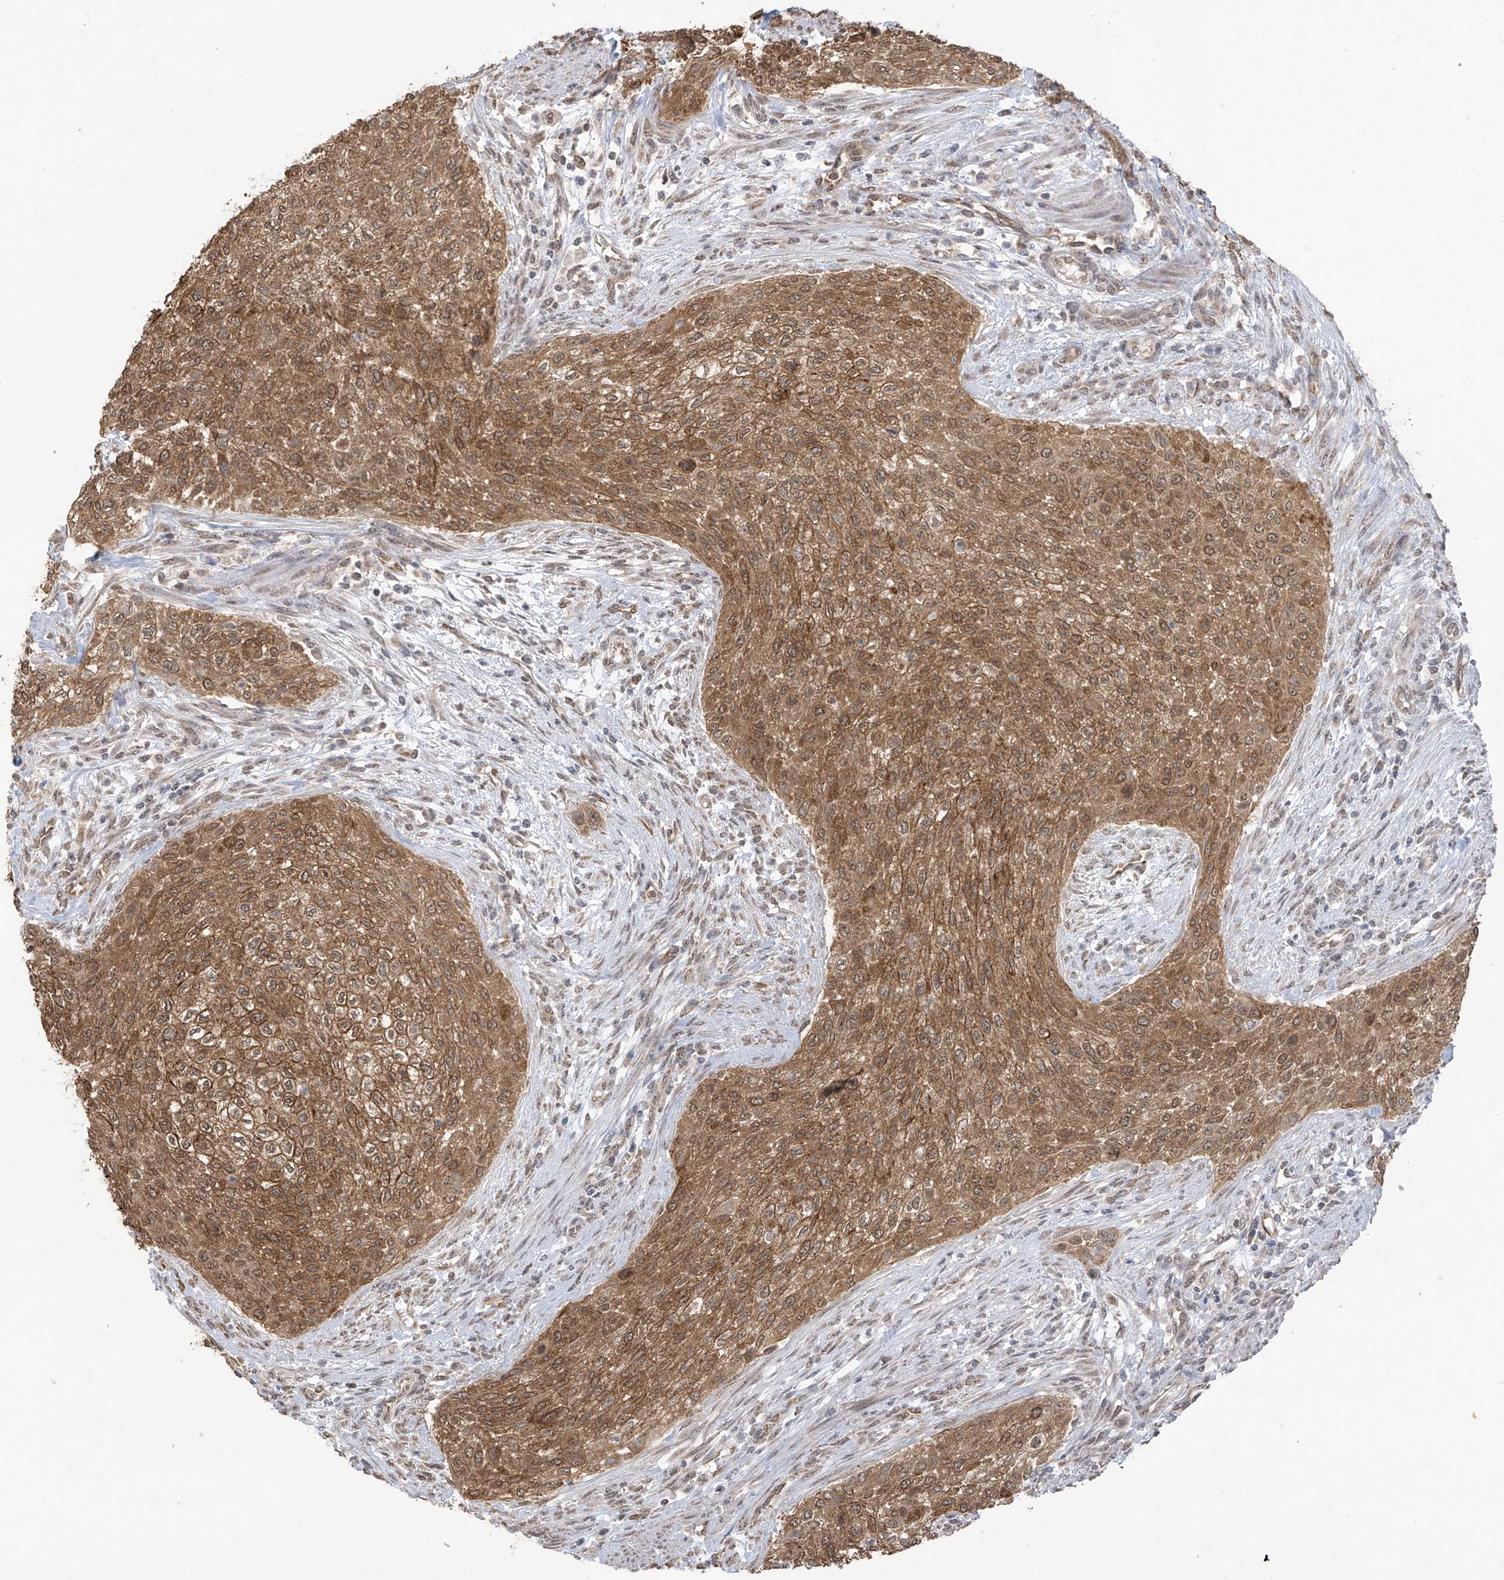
{"staining": {"intensity": "strong", "quantity": ">75%", "location": "cytoplasmic/membranous,nuclear"}, "tissue": "urothelial cancer", "cell_type": "Tumor cells", "image_type": "cancer", "snomed": [{"axis": "morphology", "description": "Urothelial carcinoma, High grade"}, {"axis": "topography", "description": "Urinary bladder"}], "caption": "Brown immunohistochemical staining in human urothelial carcinoma (high-grade) exhibits strong cytoplasmic/membranous and nuclear expression in approximately >75% of tumor cells. (DAB IHC with brightfield microscopy, high magnification).", "gene": "KIAA1522", "patient": {"sex": "male", "age": 35}}